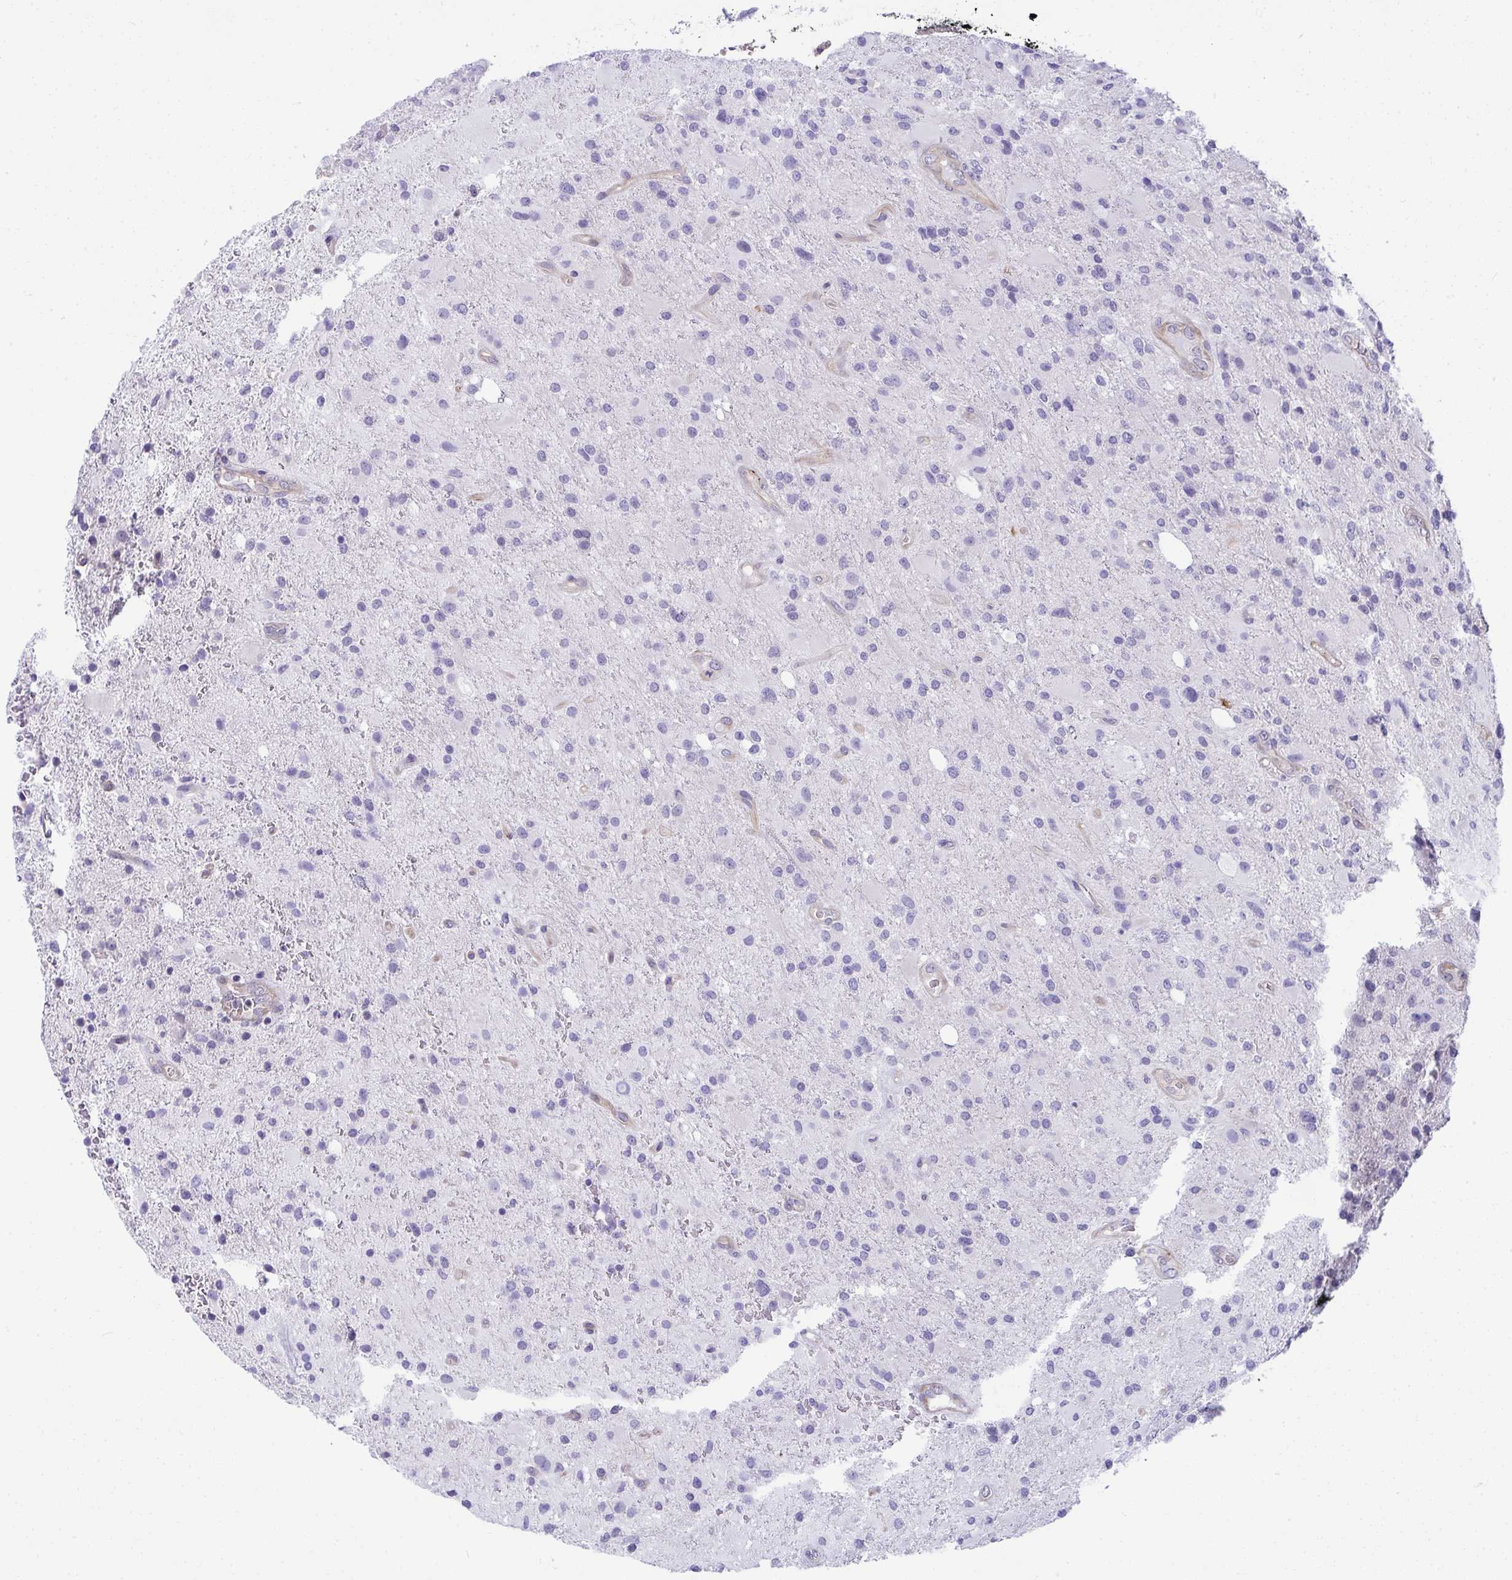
{"staining": {"intensity": "negative", "quantity": "none", "location": "none"}, "tissue": "glioma", "cell_type": "Tumor cells", "image_type": "cancer", "snomed": [{"axis": "morphology", "description": "Glioma, malignant, High grade"}, {"axis": "topography", "description": "Brain"}], "caption": "DAB immunohistochemical staining of malignant high-grade glioma exhibits no significant staining in tumor cells.", "gene": "MYL12A", "patient": {"sex": "male", "age": 53}}